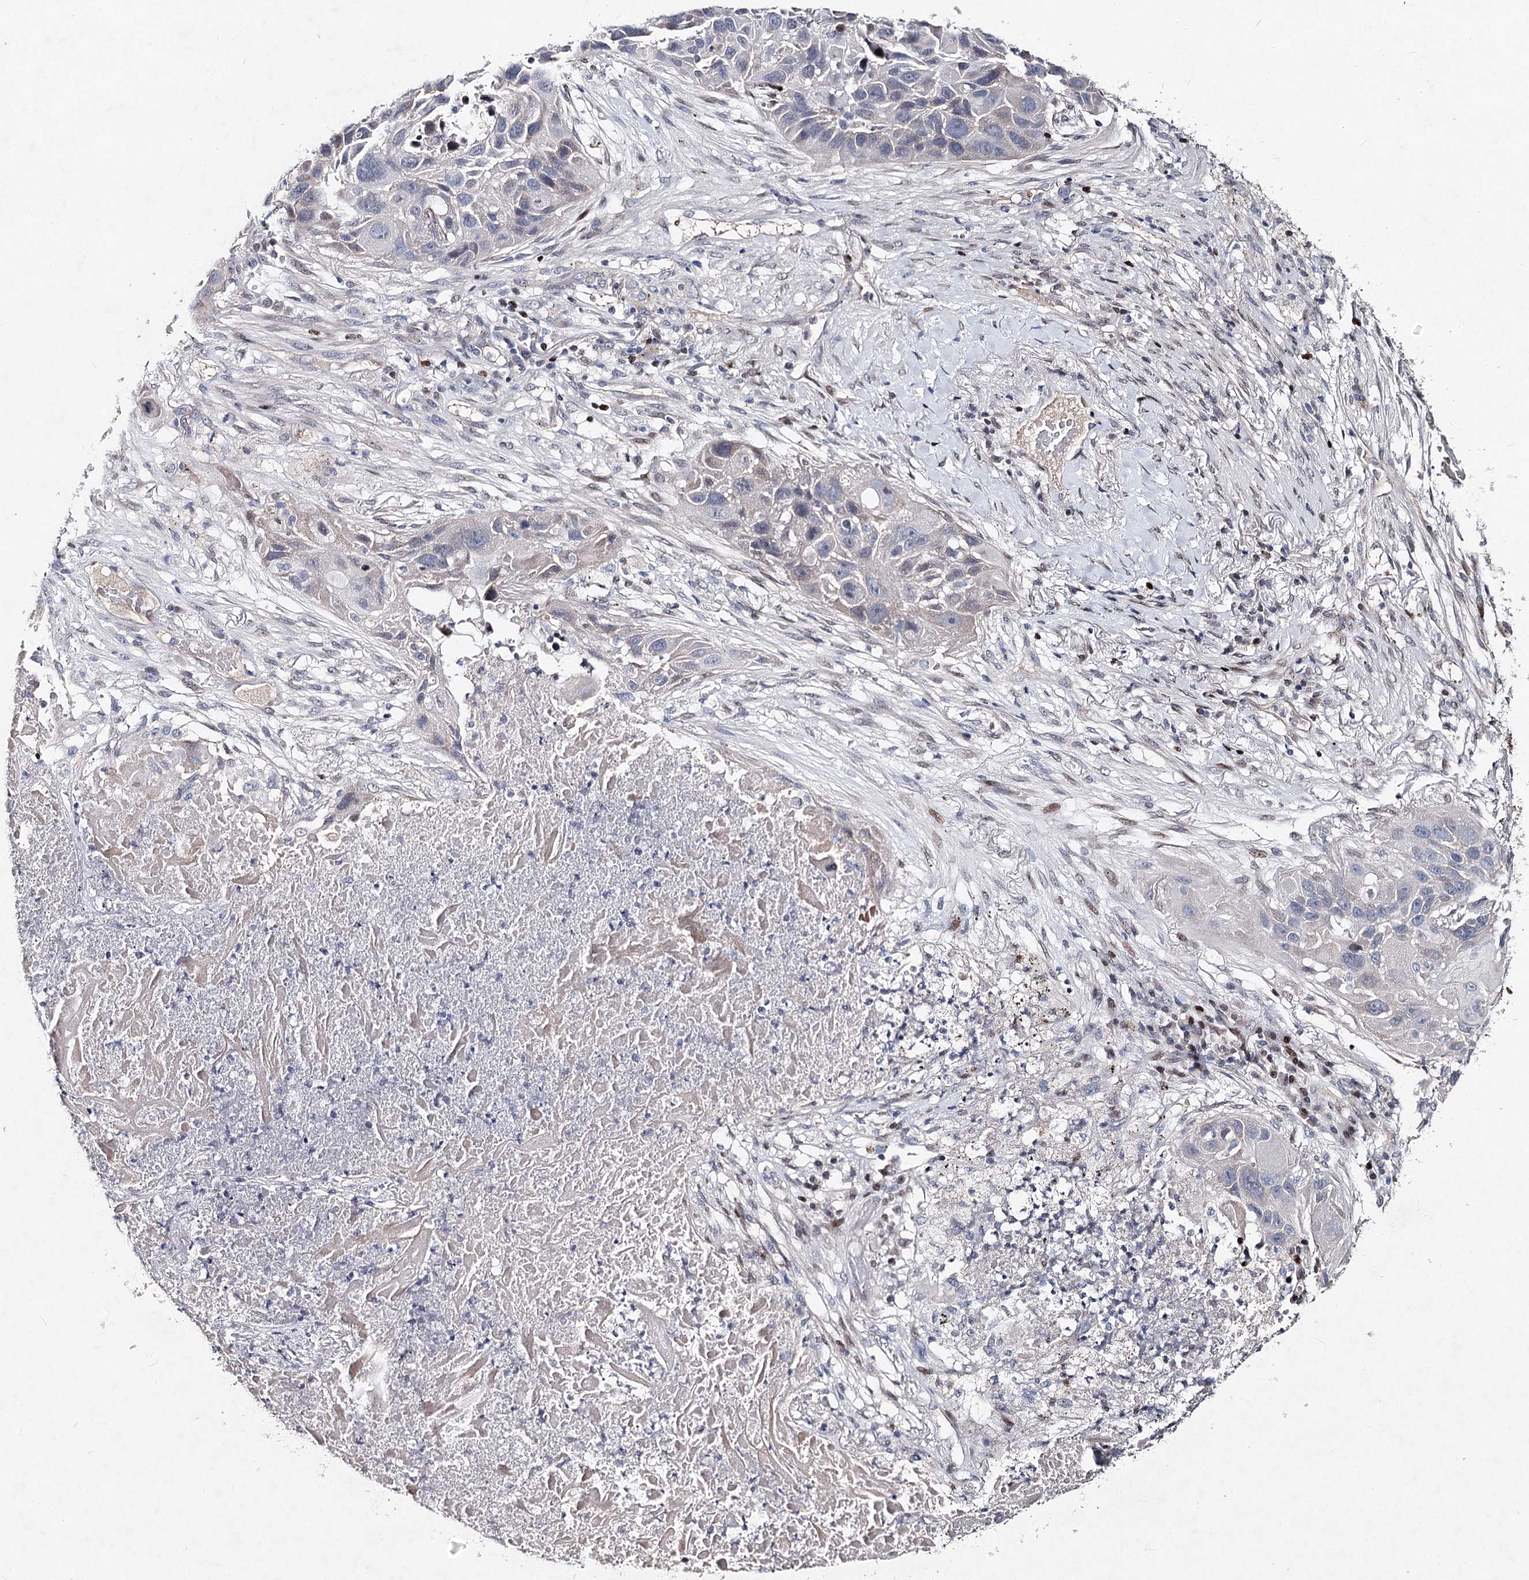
{"staining": {"intensity": "negative", "quantity": "none", "location": "none"}, "tissue": "lung cancer", "cell_type": "Tumor cells", "image_type": "cancer", "snomed": [{"axis": "morphology", "description": "Squamous cell carcinoma, NOS"}, {"axis": "topography", "description": "Lung"}], "caption": "A histopathology image of human squamous cell carcinoma (lung) is negative for staining in tumor cells. The staining is performed using DAB (3,3'-diaminobenzidine) brown chromogen with nuclei counter-stained in using hematoxylin.", "gene": "FRMD4A", "patient": {"sex": "male", "age": 57}}